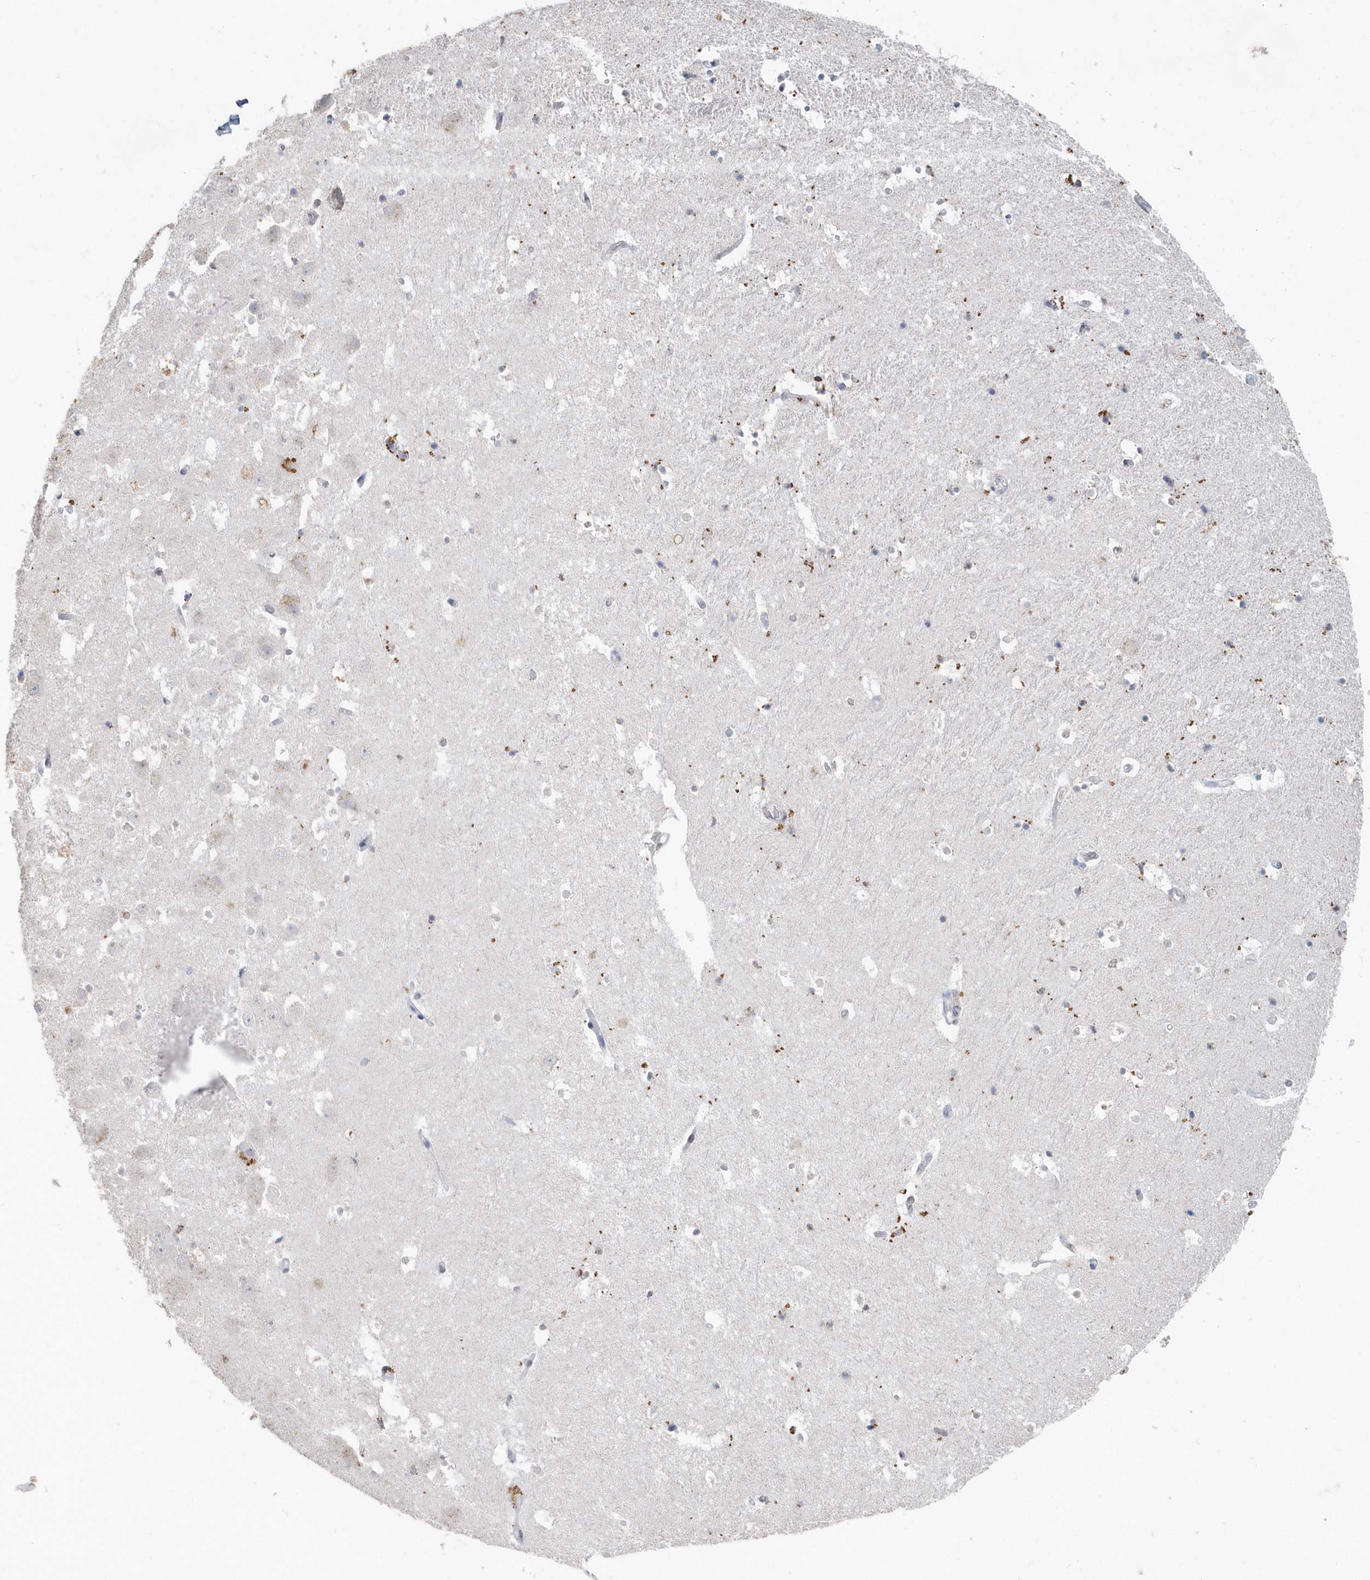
{"staining": {"intensity": "moderate", "quantity": "<25%", "location": "cytoplasmic/membranous"}, "tissue": "hippocampus", "cell_type": "Glial cells", "image_type": "normal", "snomed": [{"axis": "morphology", "description": "Normal tissue, NOS"}, {"axis": "topography", "description": "Hippocampus"}], "caption": "Protein staining of unremarkable hippocampus exhibits moderate cytoplasmic/membranous positivity in about <25% of glial cells. The staining was performed using DAB, with brown indicating positive protein expression. Nuclei are stained blue with hematoxylin.", "gene": "PDCD1", "patient": {"sex": "female", "age": 52}}